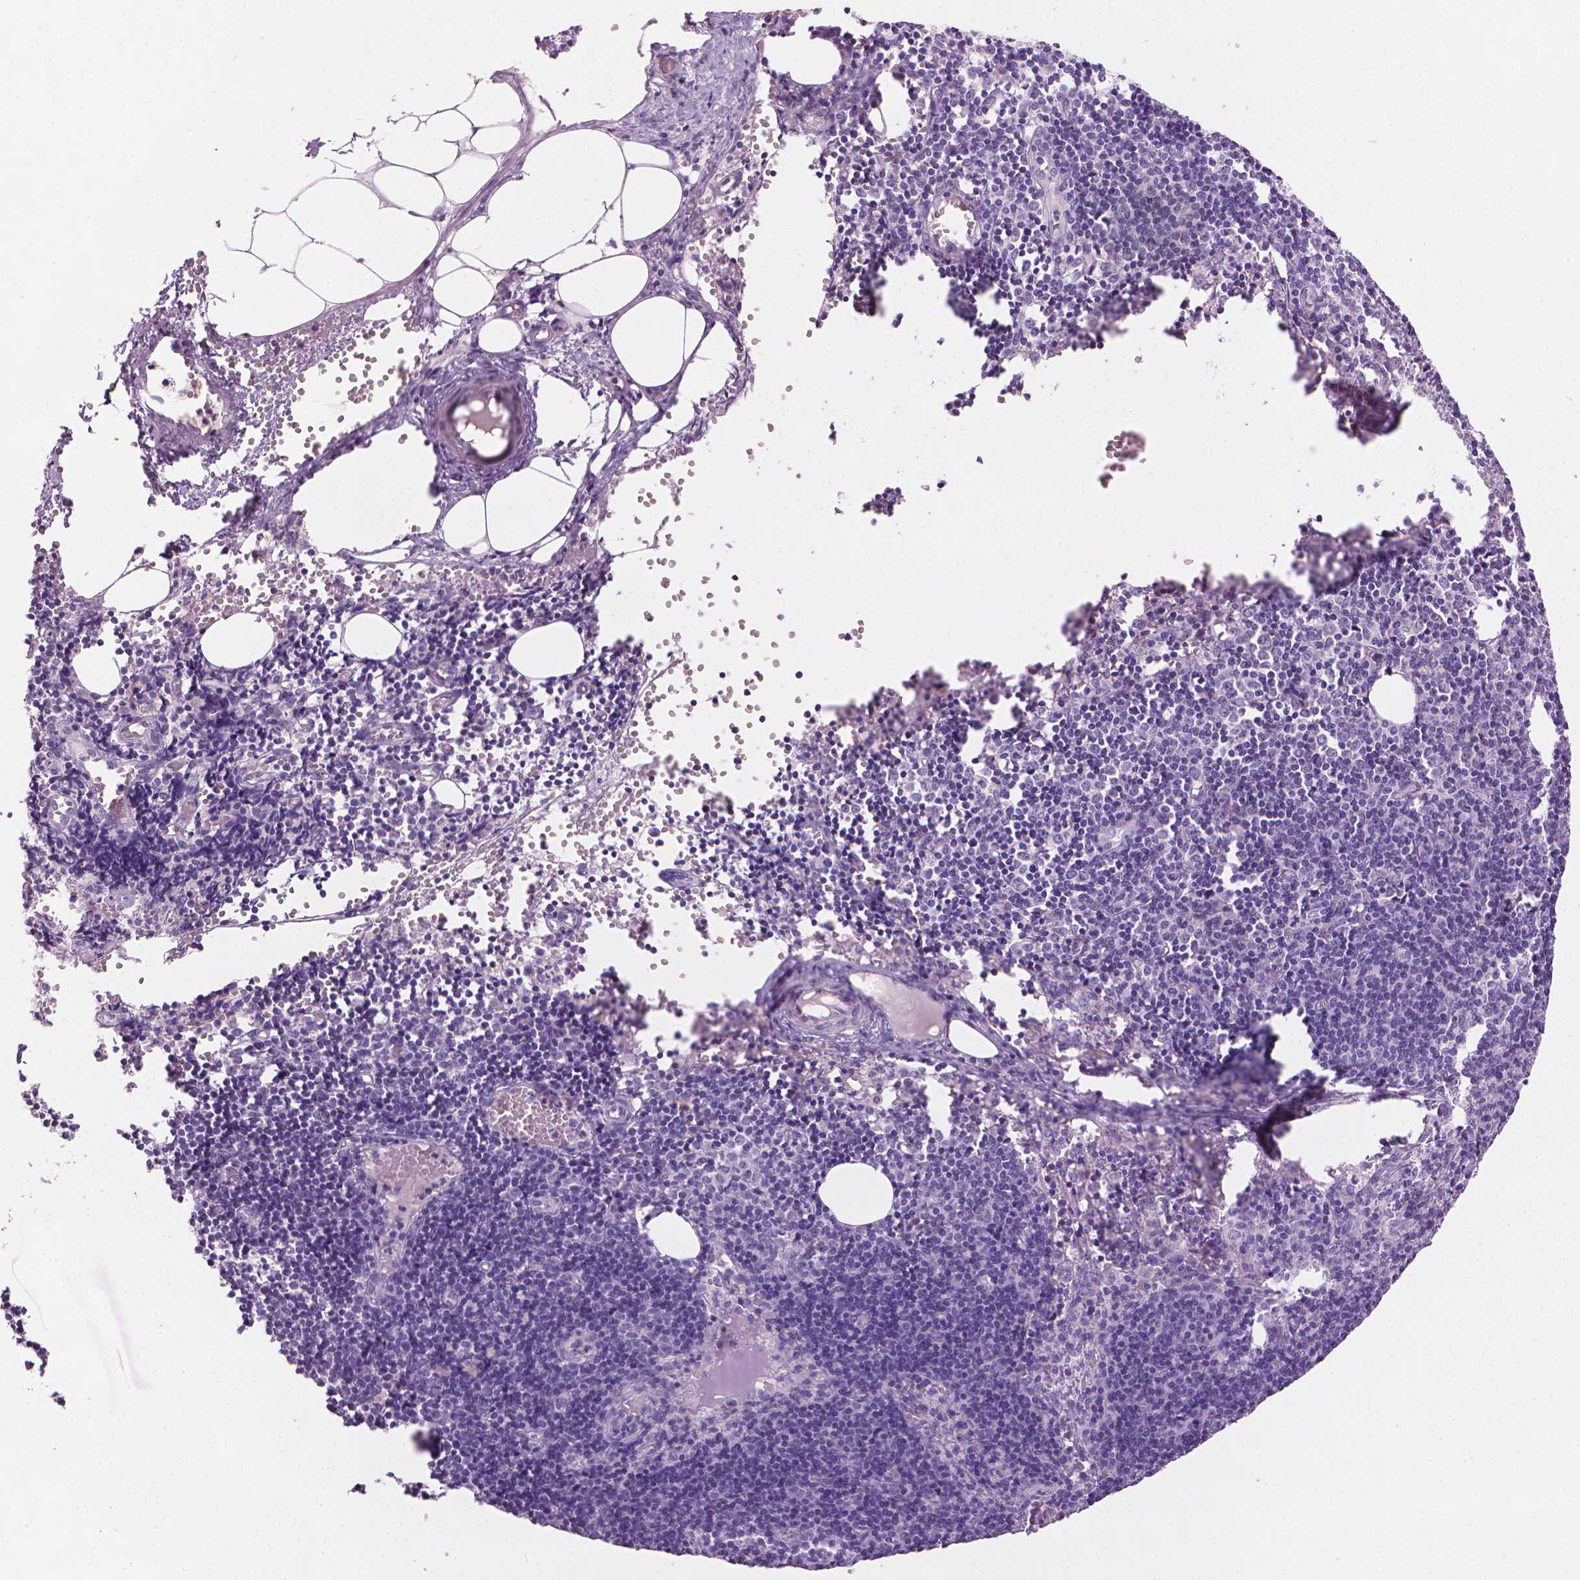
{"staining": {"intensity": "negative", "quantity": "none", "location": "none"}, "tissue": "lymph node", "cell_type": "Germinal center cells", "image_type": "normal", "snomed": [{"axis": "morphology", "description": "Normal tissue, NOS"}, {"axis": "topography", "description": "Lymph node"}], "caption": "There is no significant expression in germinal center cells of lymph node. (Brightfield microscopy of DAB immunohistochemistry (IHC) at high magnification).", "gene": "MLANA", "patient": {"sex": "female", "age": 41}}